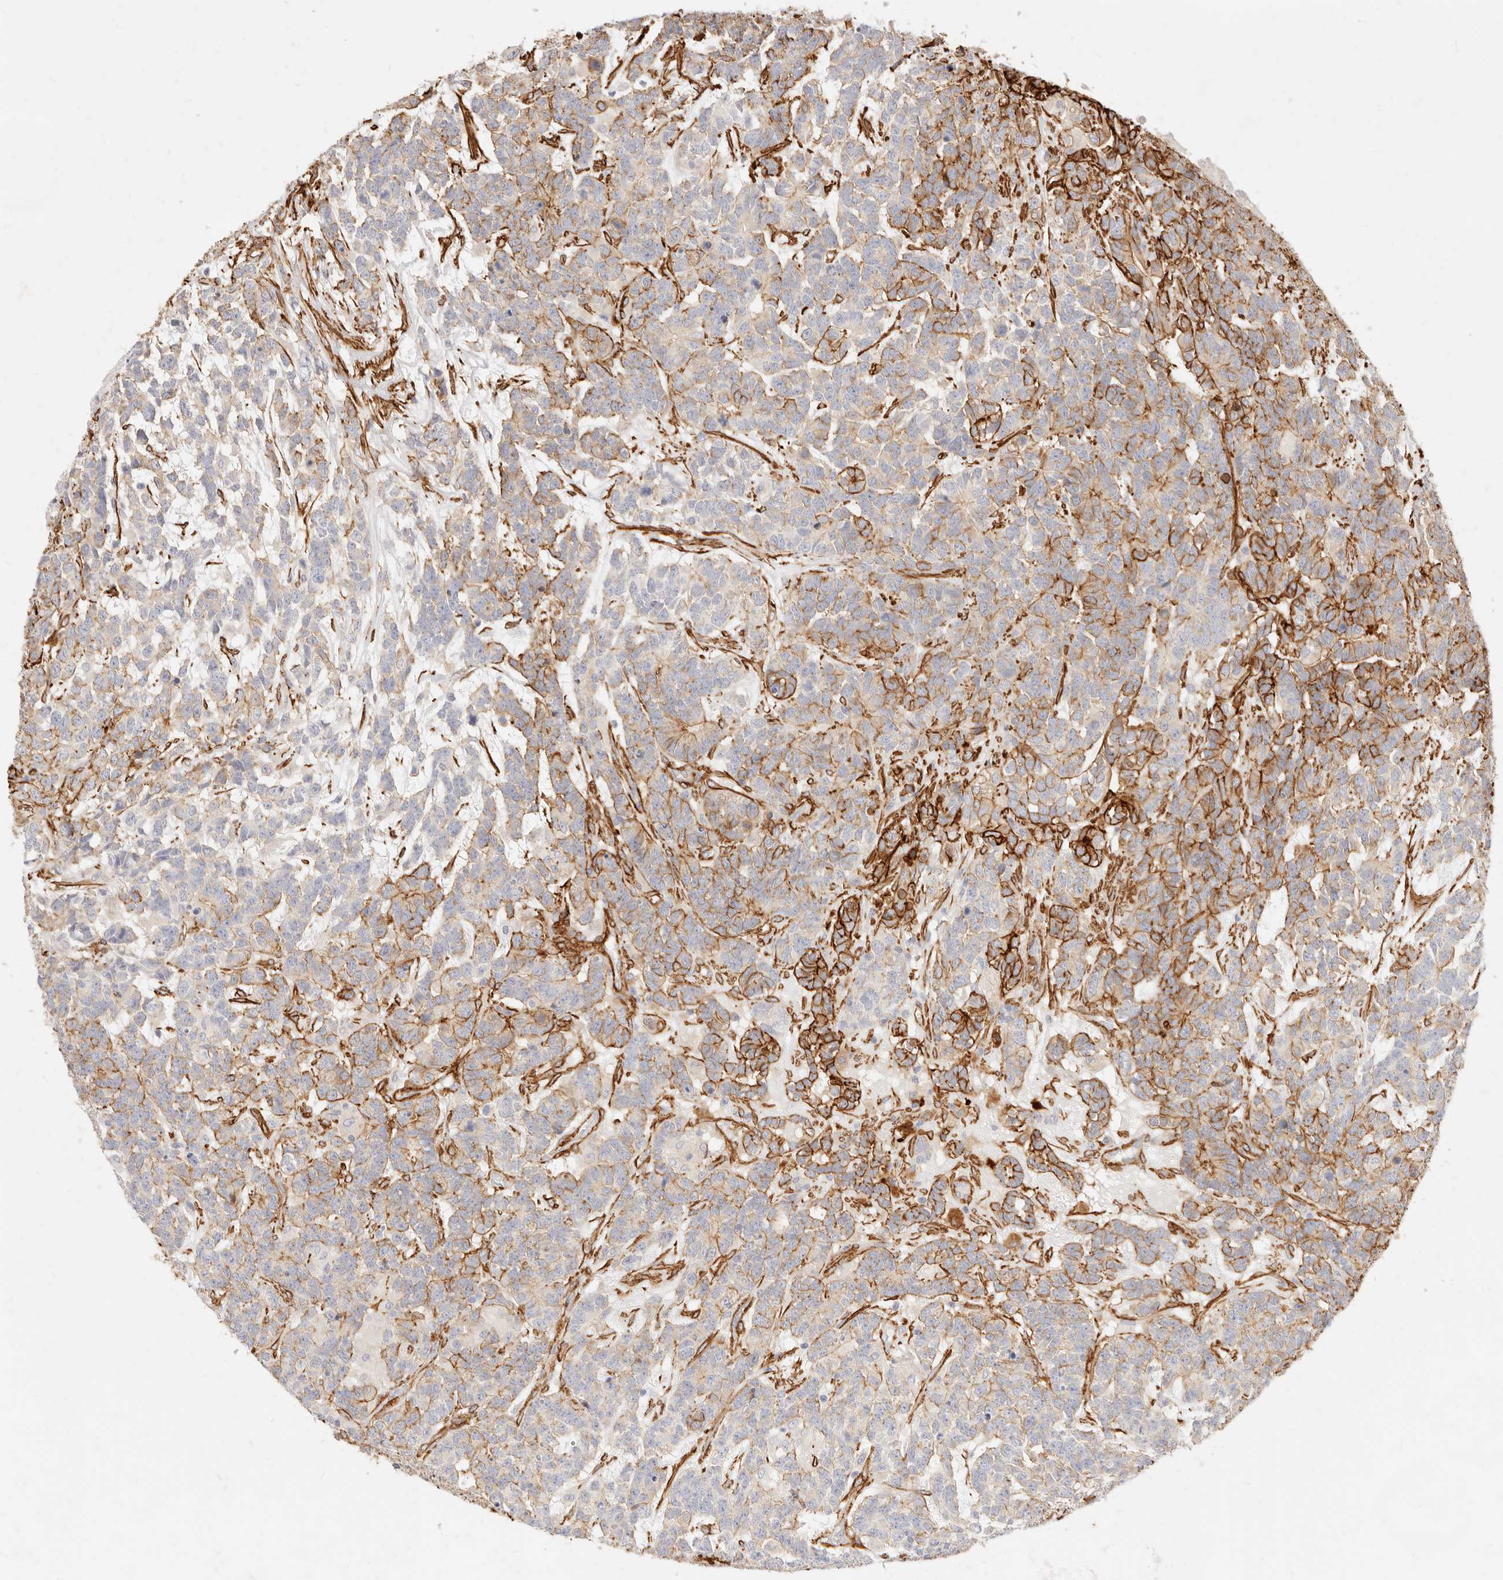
{"staining": {"intensity": "moderate", "quantity": "25%-75%", "location": "cytoplasmic/membranous"}, "tissue": "testis cancer", "cell_type": "Tumor cells", "image_type": "cancer", "snomed": [{"axis": "morphology", "description": "Carcinoma, Embryonal, NOS"}, {"axis": "topography", "description": "Testis"}], "caption": "Immunohistochemical staining of human embryonal carcinoma (testis) reveals medium levels of moderate cytoplasmic/membranous staining in approximately 25%-75% of tumor cells.", "gene": "TMTC2", "patient": {"sex": "male", "age": 26}}